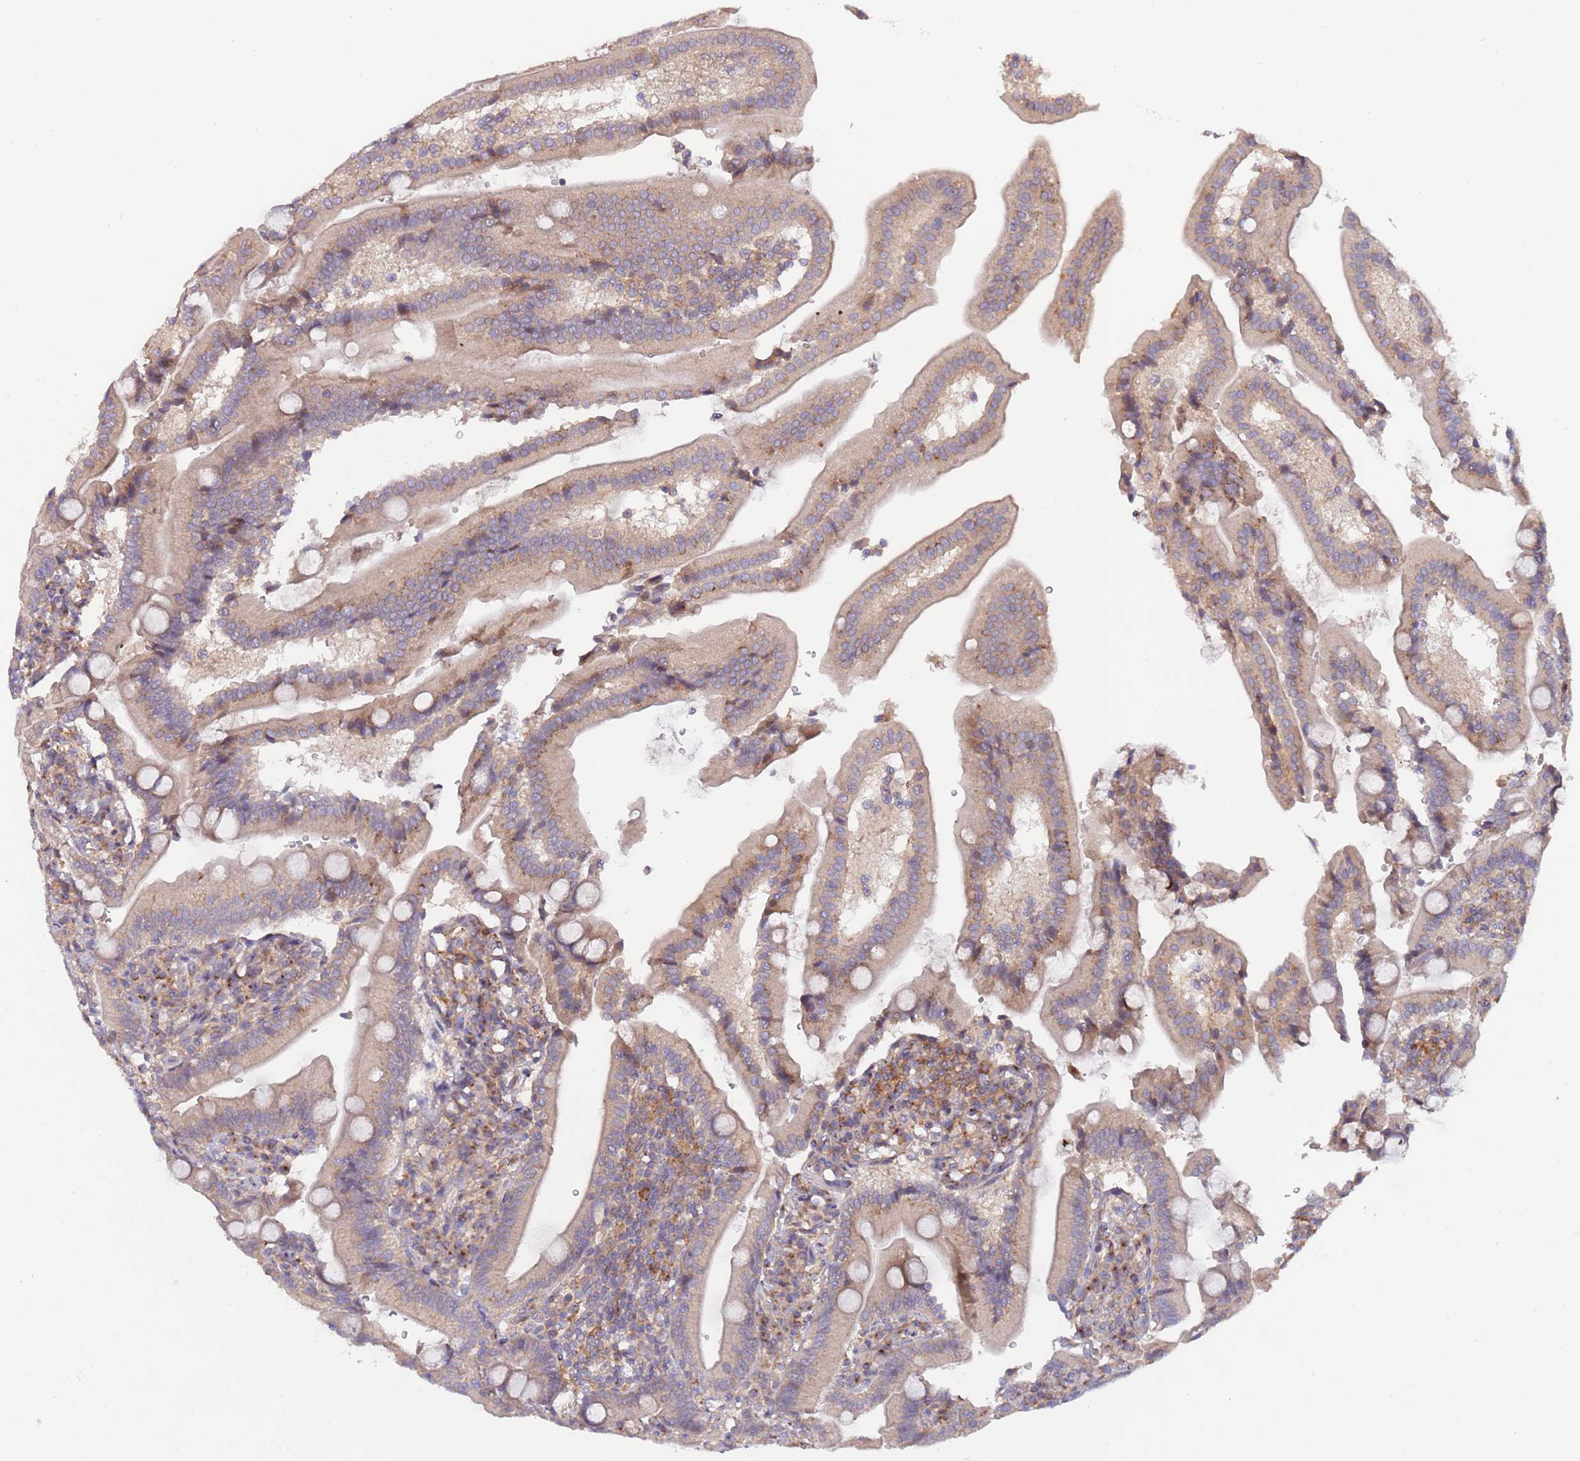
{"staining": {"intensity": "moderate", "quantity": "25%-75%", "location": "cytoplasmic/membranous"}, "tissue": "duodenum", "cell_type": "Glandular cells", "image_type": "normal", "snomed": [{"axis": "morphology", "description": "Normal tissue, NOS"}, {"axis": "topography", "description": "Duodenum"}], "caption": "Duodenum stained for a protein exhibits moderate cytoplasmic/membranous positivity in glandular cells. The staining was performed using DAB (3,3'-diaminobenzidine) to visualize the protein expression in brown, while the nuclei were stained in blue with hematoxylin (Magnification: 20x).", "gene": "BTBD7", "patient": {"sex": "female", "age": 67}}